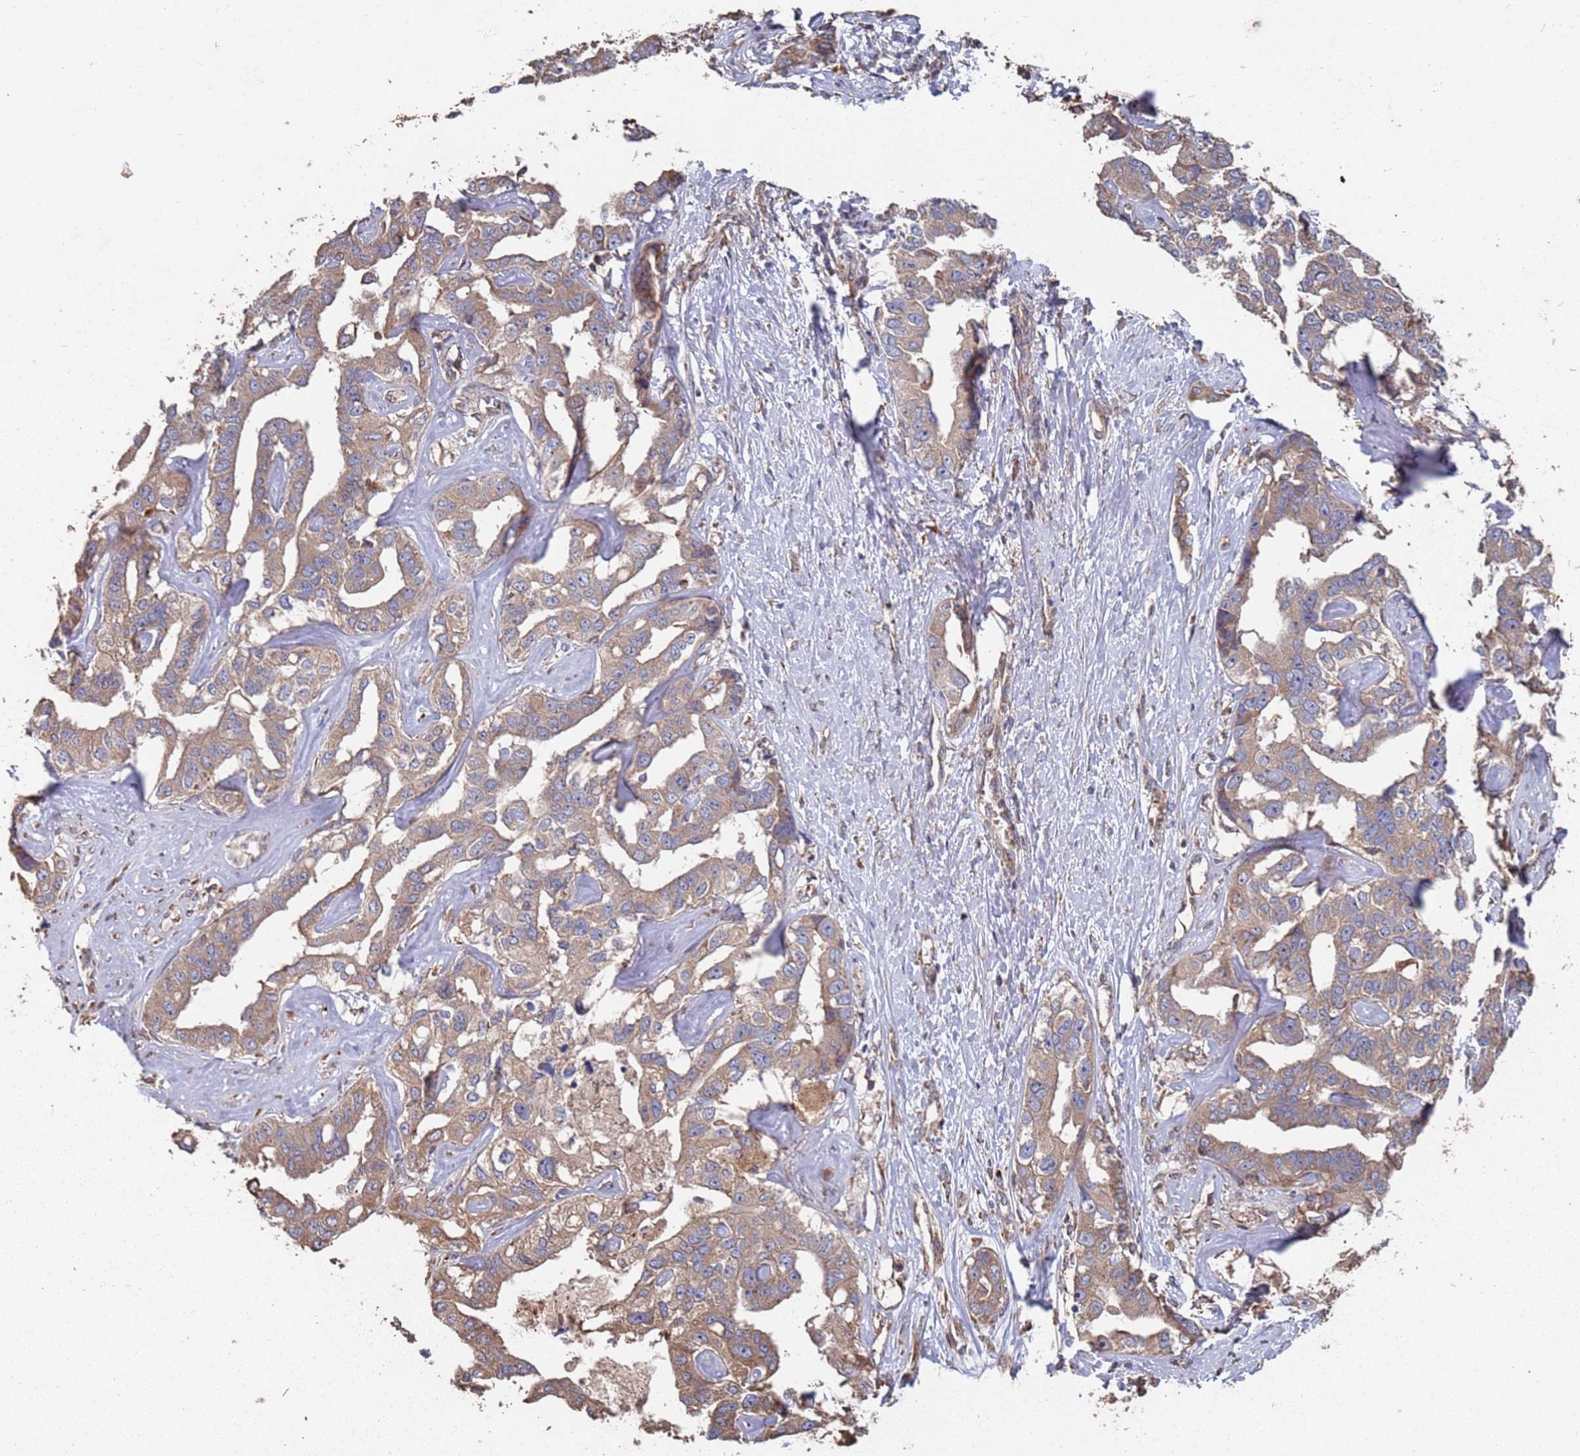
{"staining": {"intensity": "moderate", "quantity": ">75%", "location": "cytoplasmic/membranous"}, "tissue": "liver cancer", "cell_type": "Tumor cells", "image_type": "cancer", "snomed": [{"axis": "morphology", "description": "Cholangiocarcinoma"}, {"axis": "topography", "description": "Liver"}], "caption": "Protein expression analysis of liver cancer (cholangiocarcinoma) exhibits moderate cytoplasmic/membranous expression in about >75% of tumor cells.", "gene": "ATG5", "patient": {"sex": "male", "age": 59}}